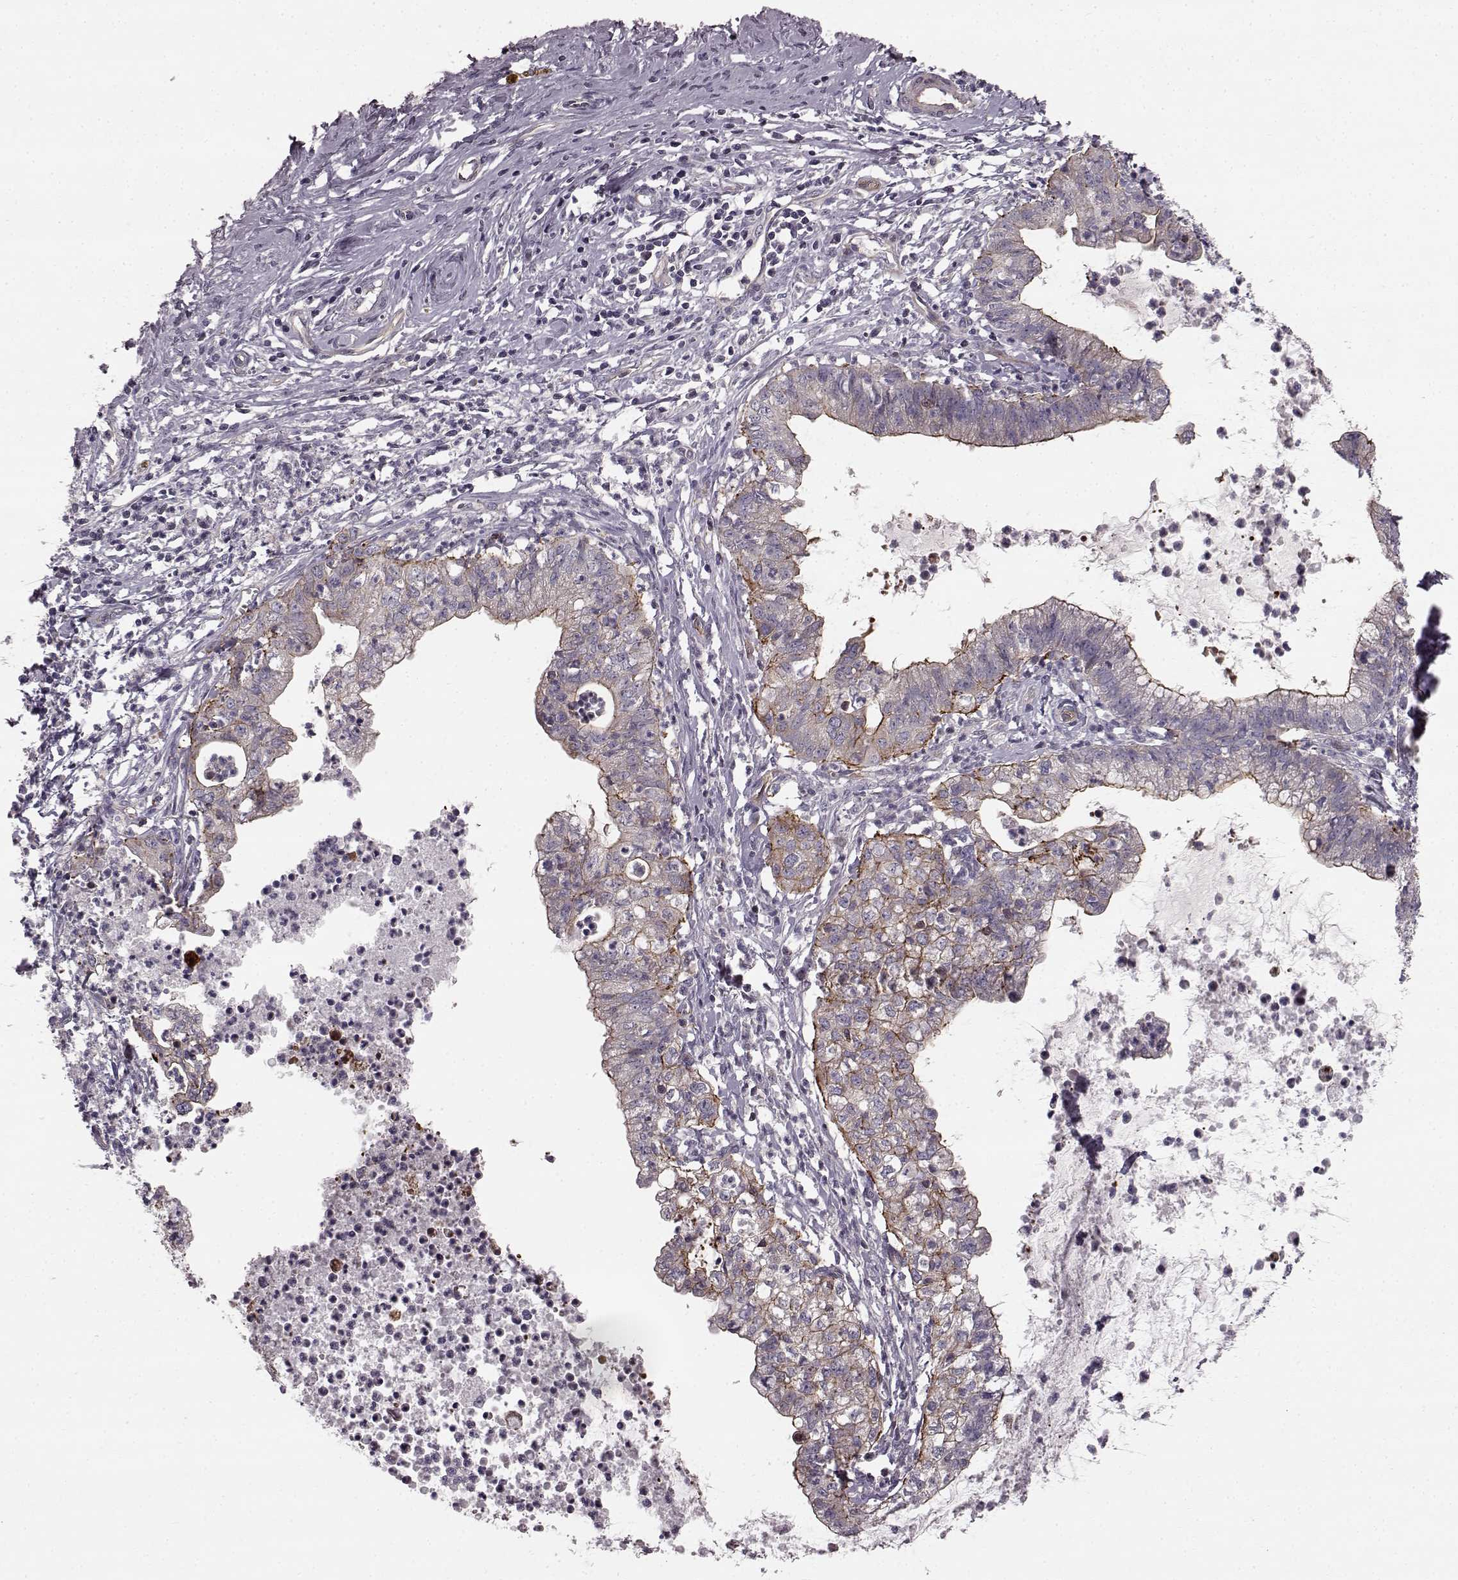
{"staining": {"intensity": "moderate", "quantity": "<25%", "location": "cytoplasmic/membranous"}, "tissue": "cervical cancer", "cell_type": "Tumor cells", "image_type": "cancer", "snomed": [{"axis": "morphology", "description": "Normal tissue, NOS"}, {"axis": "morphology", "description": "Adenocarcinoma, NOS"}, {"axis": "topography", "description": "Cervix"}], "caption": "Cervical cancer stained with IHC demonstrates moderate cytoplasmic/membranous expression in approximately <25% of tumor cells. Using DAB (brown) and hematoxylin (blue) stains, captured at high magnification using brightfield microscopy.", "gene": "SLC22A18", "patient": {"sex": "female", "age": 38}}